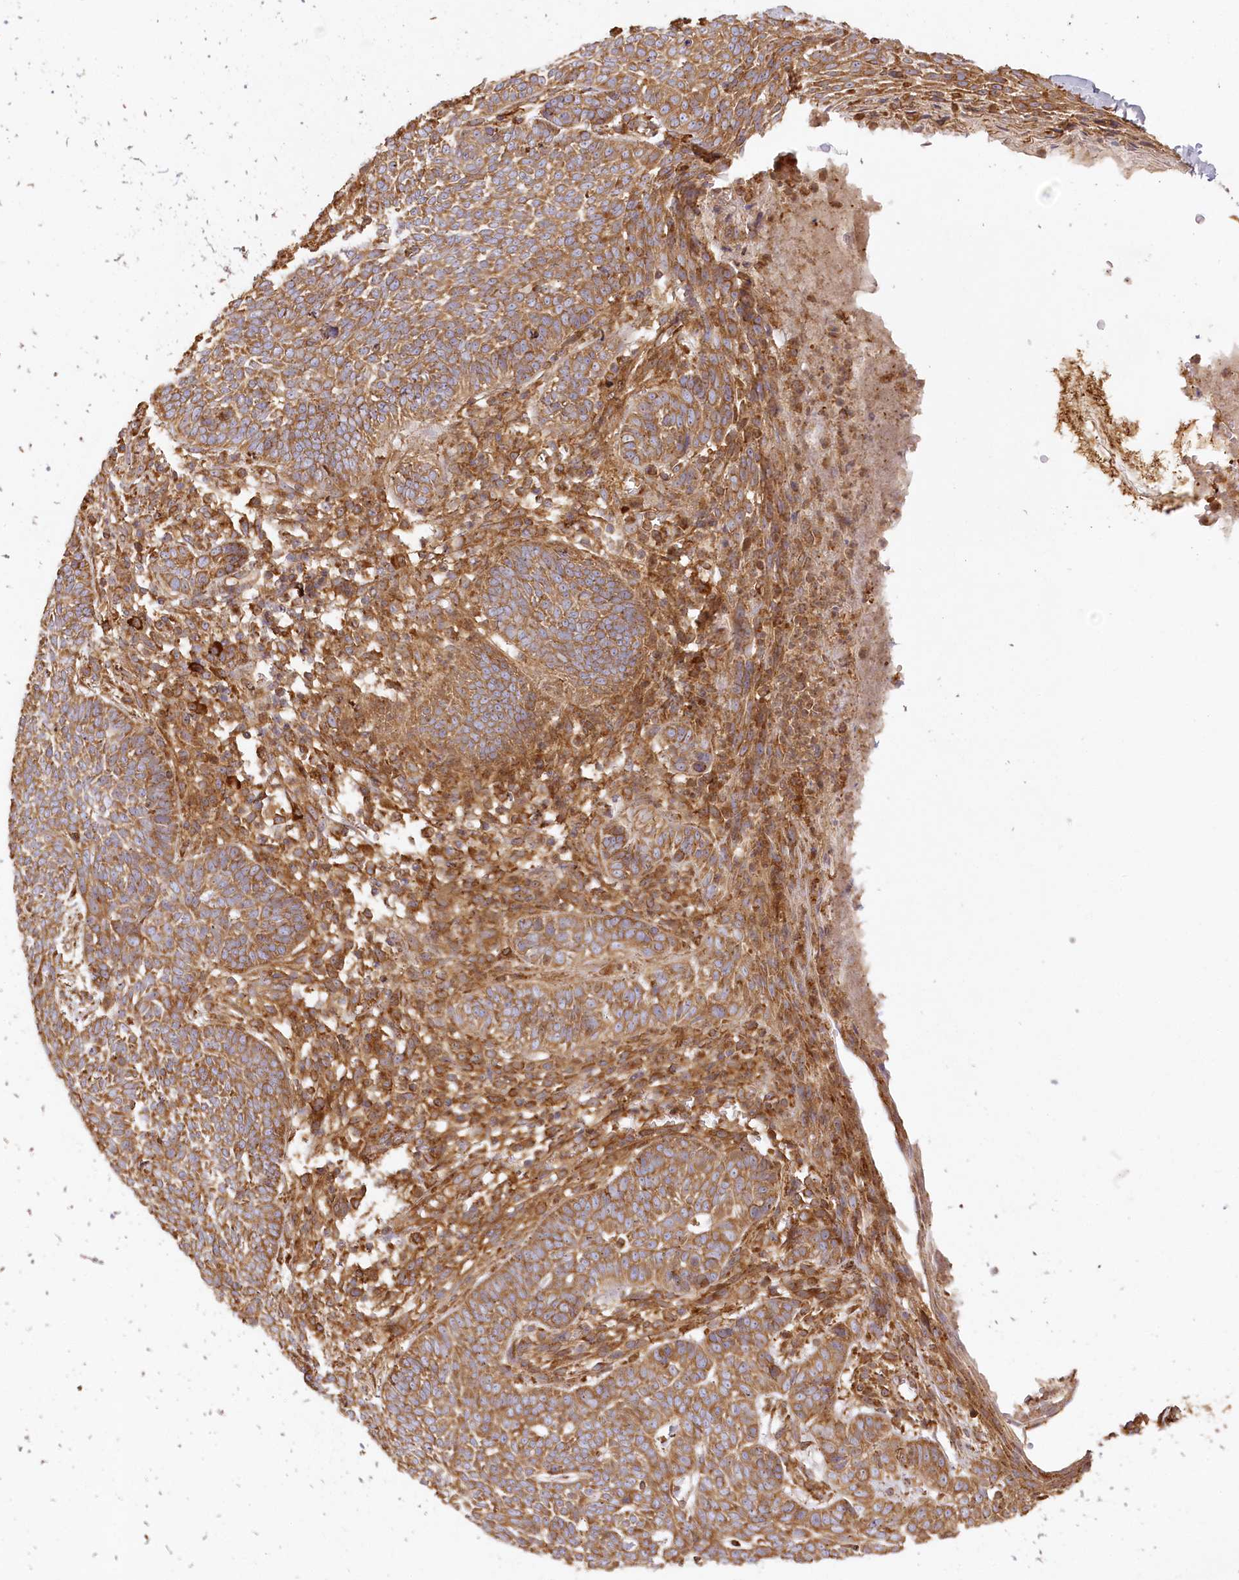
{"staining": {"intensity": "moderate", "quantity": ">75%", "location": "cytoplasmic/membranous"}, "tissue": "skin cancer", "cell_type": "Tumor cells", "image_type": "cancer", "snomed": [{"axis": "morphology", "description": "Normal tissue, NOS"}, {"axis": "morphology", "description": "Basal cell carcinoma"}, {"axis": "topography", "description": "Skin"}], "caption": "Protein expression analysis of basal cell carcinoma (skin) reveals moderate cytoplasmic/membranous positivity in approximately >75% of tumor cells. (DAB = brown stain, brightfield microscopy at high magnification).", "gene": "ACAP2", "patient": {"sex": "male", "age": 64}}